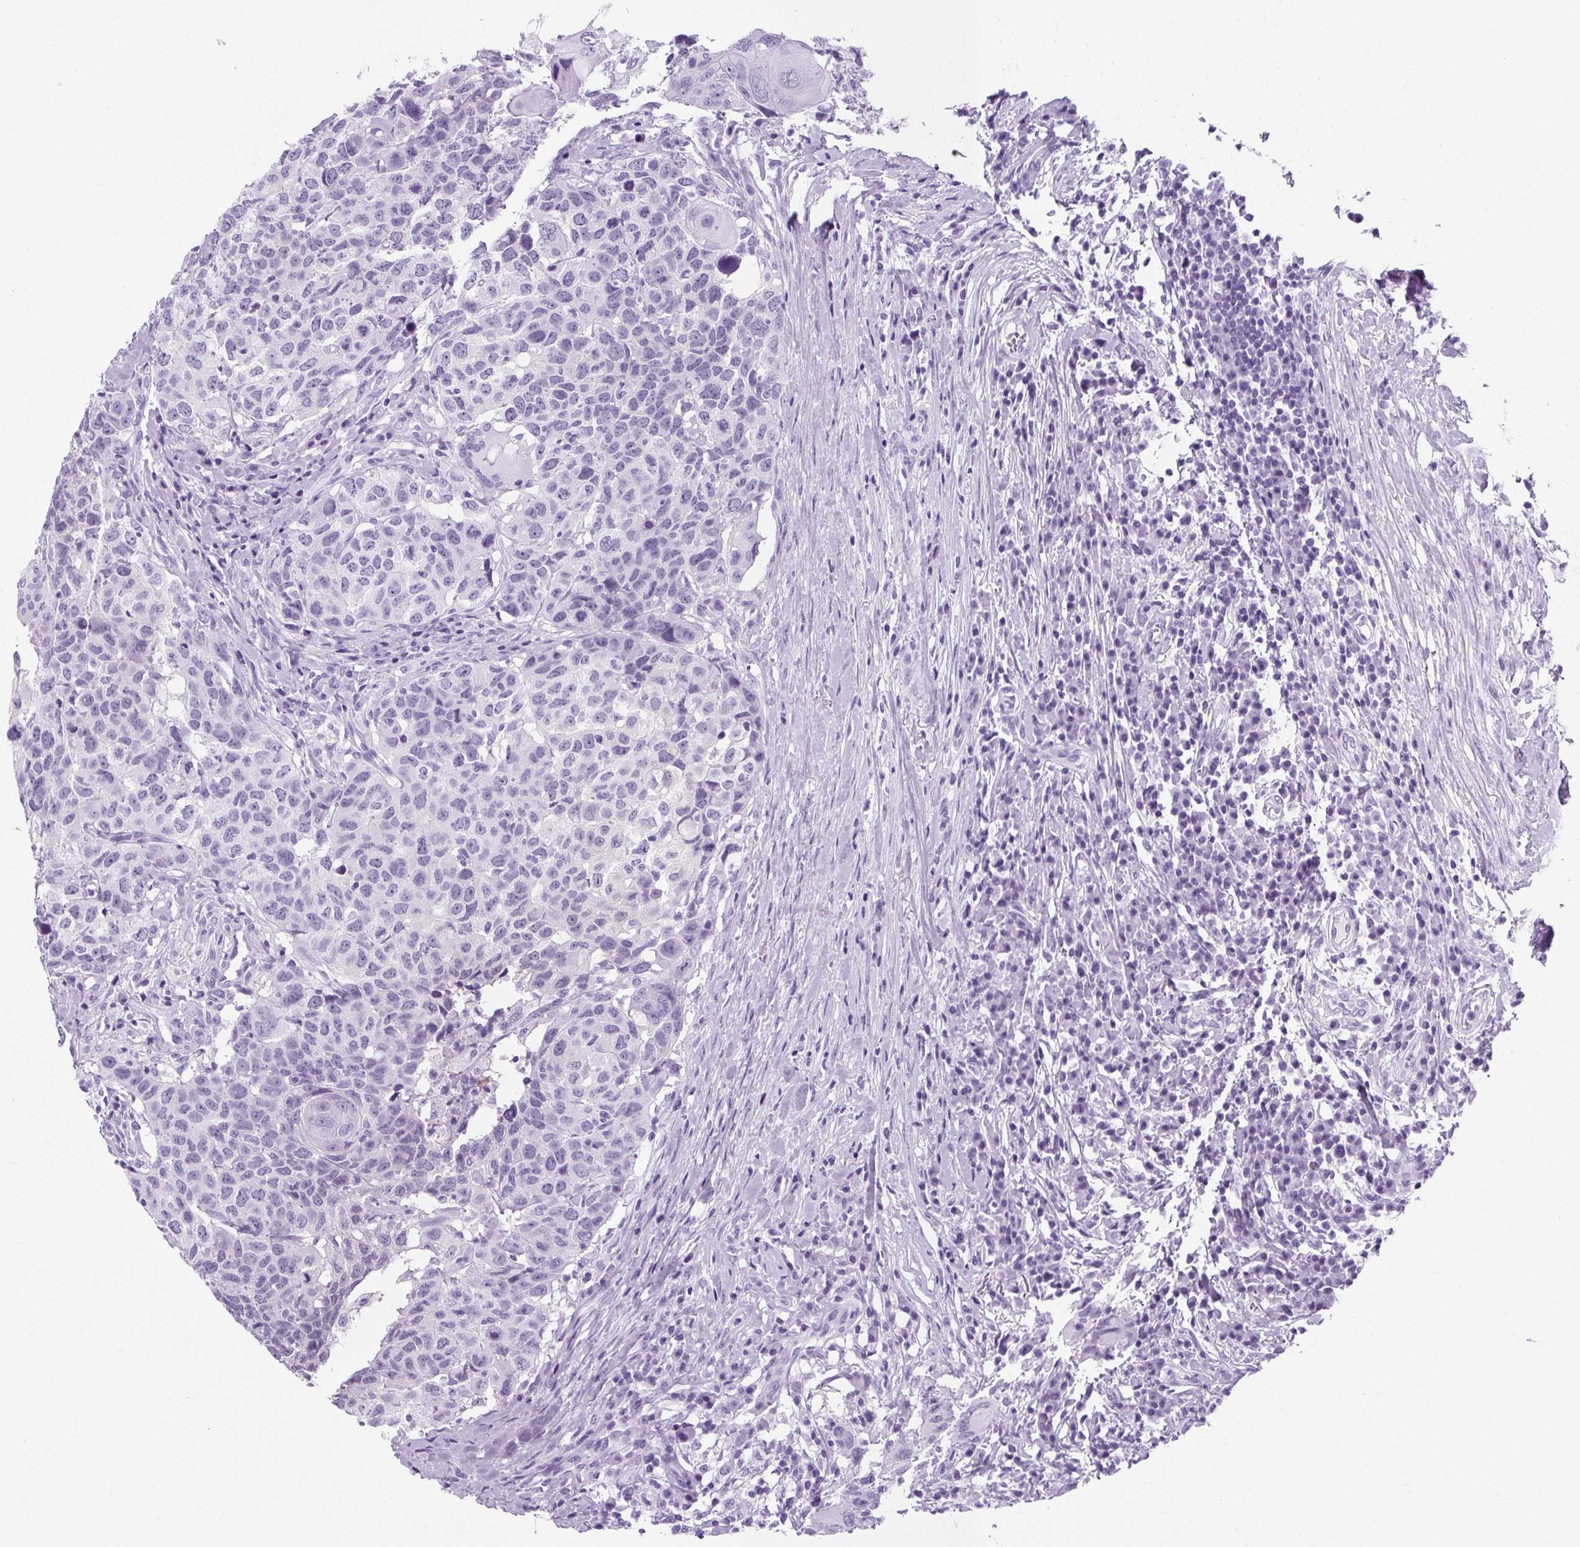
{"staining": {"intensity": "negative", "quantity": "none", "location": "none"}, "tissue": "head and neck cancer", "cell_type": "Tumor cells", "image_type": "cancer", "snomed": [{"axis": "morphology", "description": "Normal tissue, NOS"}, {"axis": "morphology", "description": "Squamous cell carcinoma, NOS"}, {"axis": "topography", "description": "Skeletal muscle"}, {"axis": "topography", "description": "Vascular tissue"}, {"axis": "topography", "description": "Peripheral nerve tissue"}, {"axis": "topography", "description": "Head-Neck"}], "caption": "DAB (3,3'-diaminobenzidine) immunohistochemical staining of squamous cell carcinoma (head and neck) exhibits no significant staining in tumor cells.", "gene": "RYBP", "patient": {"sex": "male", "age": 66}}